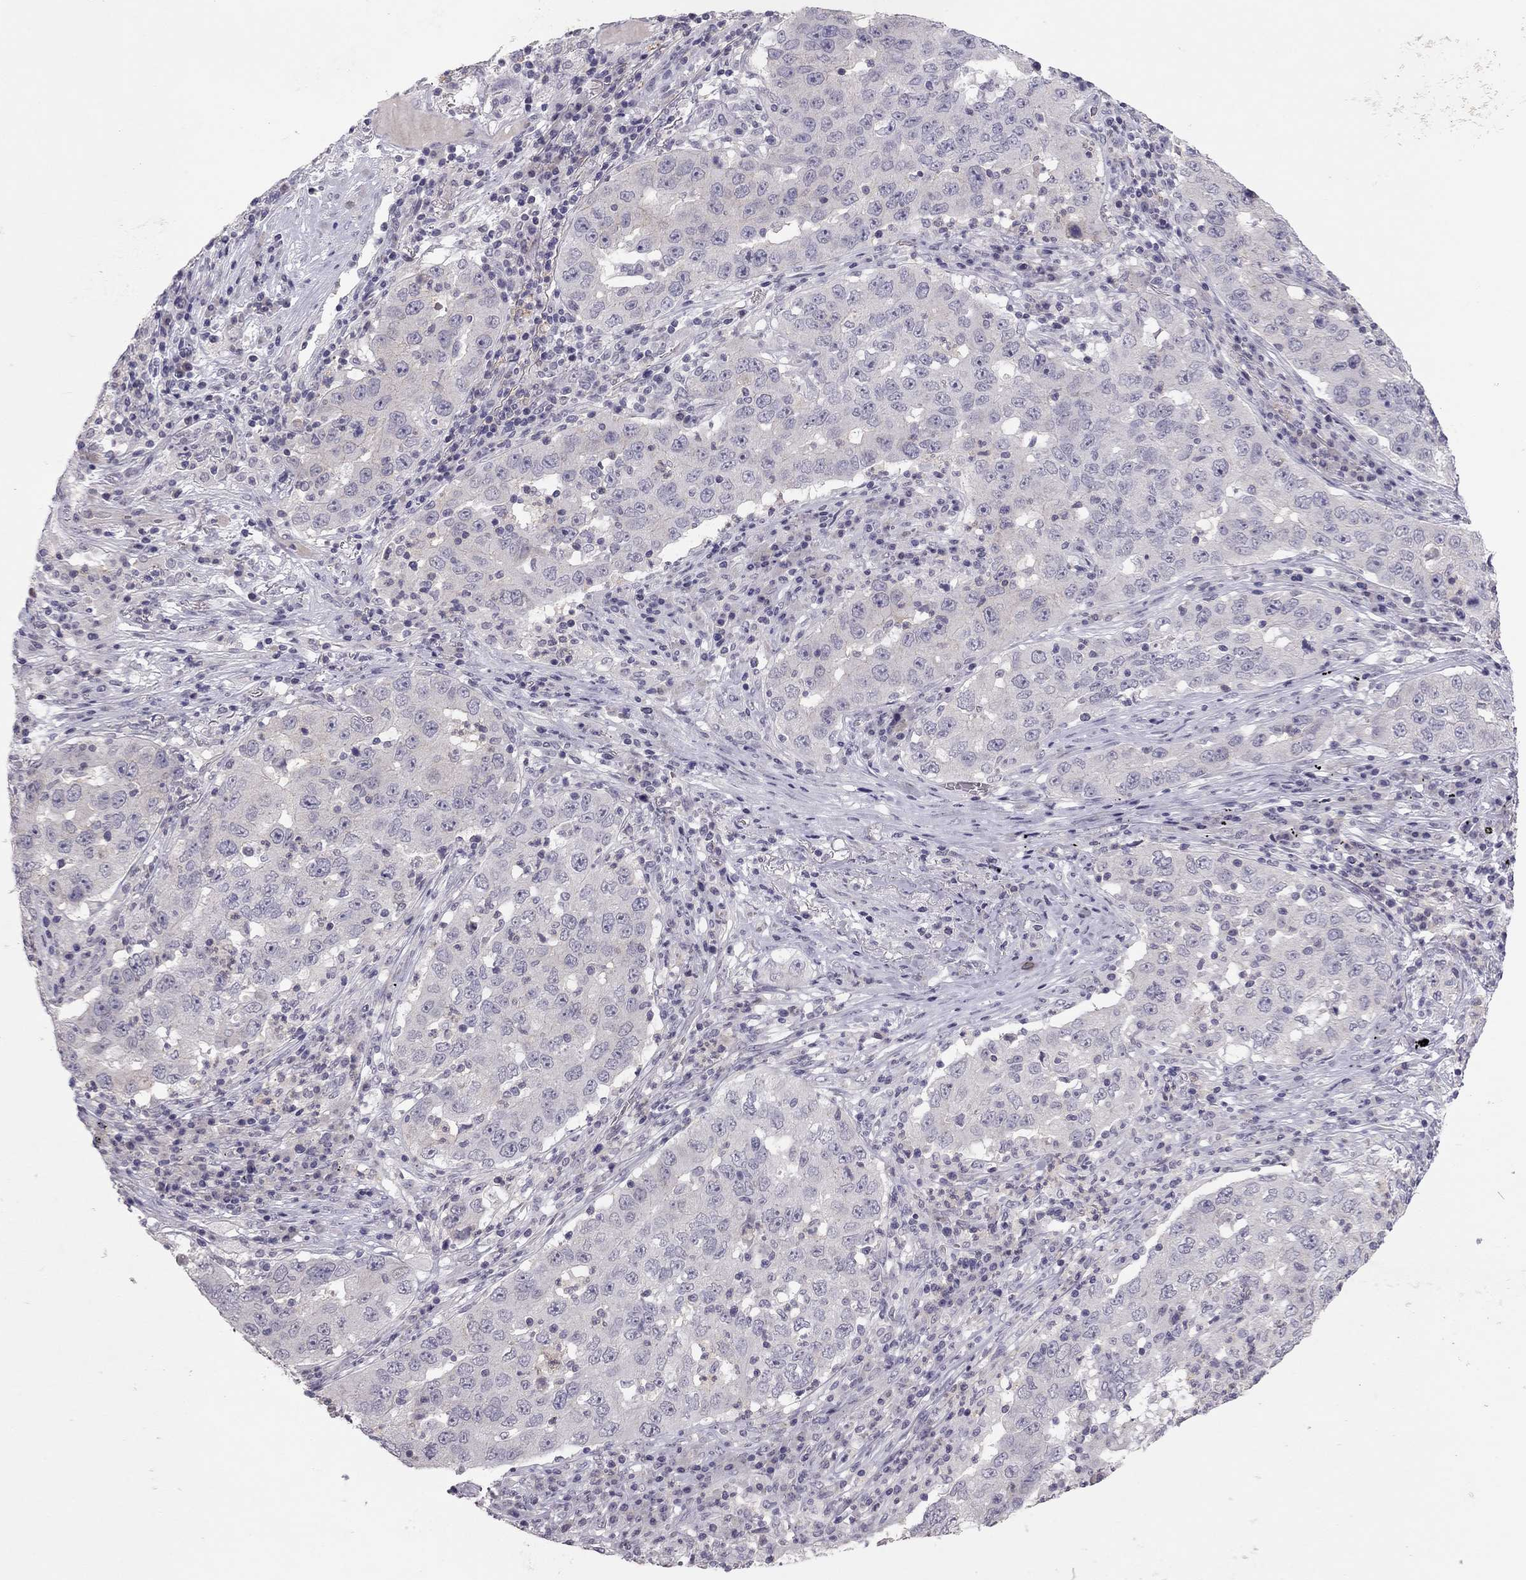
{"staining": {"intensity": "negative", "quantity": "none", "location": "none"}, "tissue": "lung cancer", "cell_type": "Tumor cells", "image_type": "cancer", "snomed": [{"axis": "morphology", "description": "Adenocarcinoma, NOS"}, {"axis": "topography", "description": "Lung"}], "caption": "There is no significant staining in tumor cells of adenocarcinoma (lung).", "gene": "ADORA2A", "patient": {"sex": "male", "age": 73}}